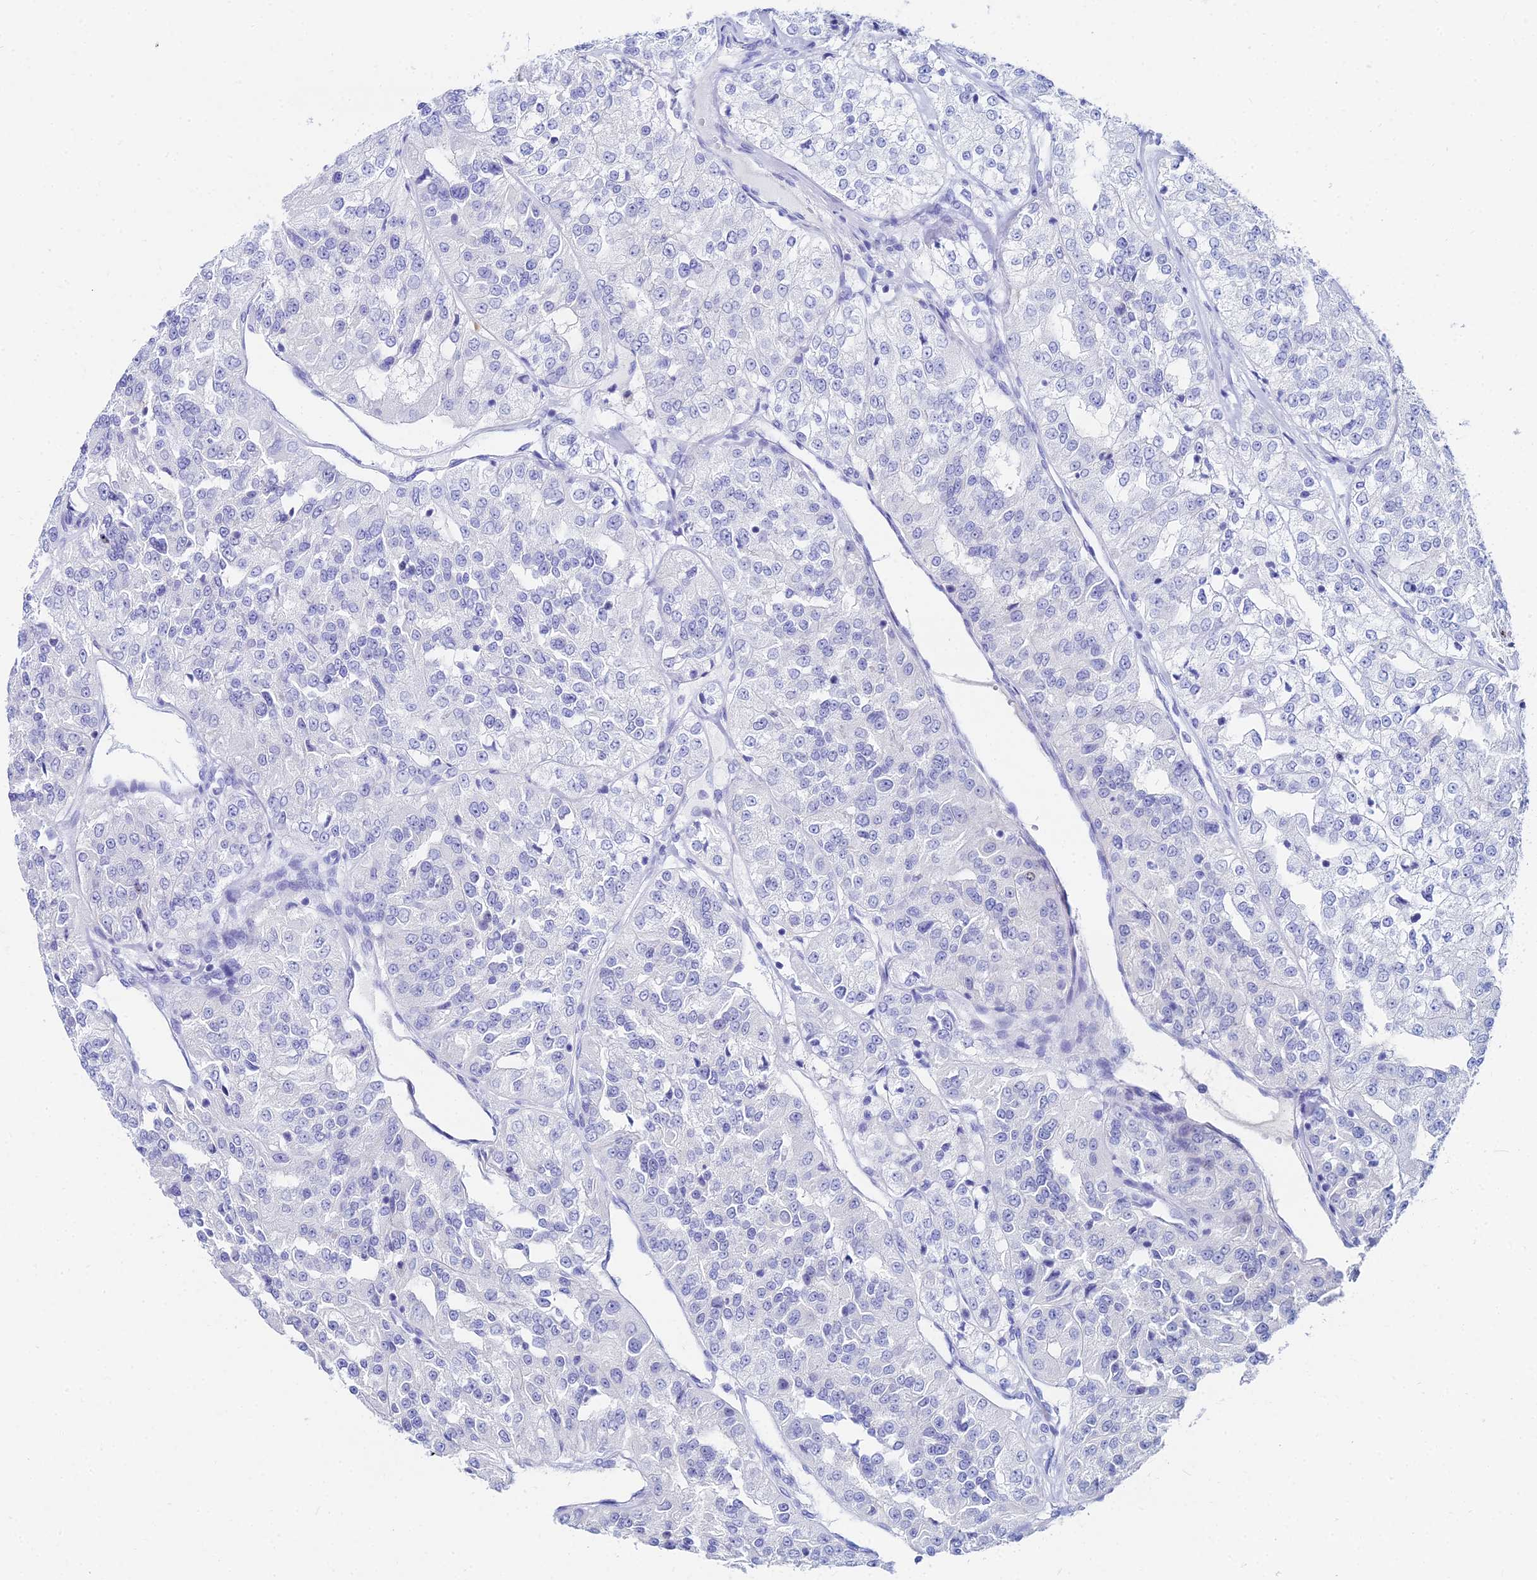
{"staining": {"intensity": "negative", "quantity": "none", "location": "none"}, "tissue": "renal cancer", "cell_type": "Tumor cells", "image_type": "cancer", "snomed": [{"axis": "morphology", "description": "Adenocarcinoma, NOS"}, {"axis": "topography", "description": "Kidney"}], "caption": "This histopathology image is of renal cancer stained with immunohistochemistry (IHC) to label a protein in brown with the nuclei are counter-stained blue. There is no staining in tumor cells. The staining is performed using DAB brown chromogen with nuclei counter-stained in using hematoxylin.", "gene": "HSPA1L", "patient": {"sex": "female", "age": 63}}